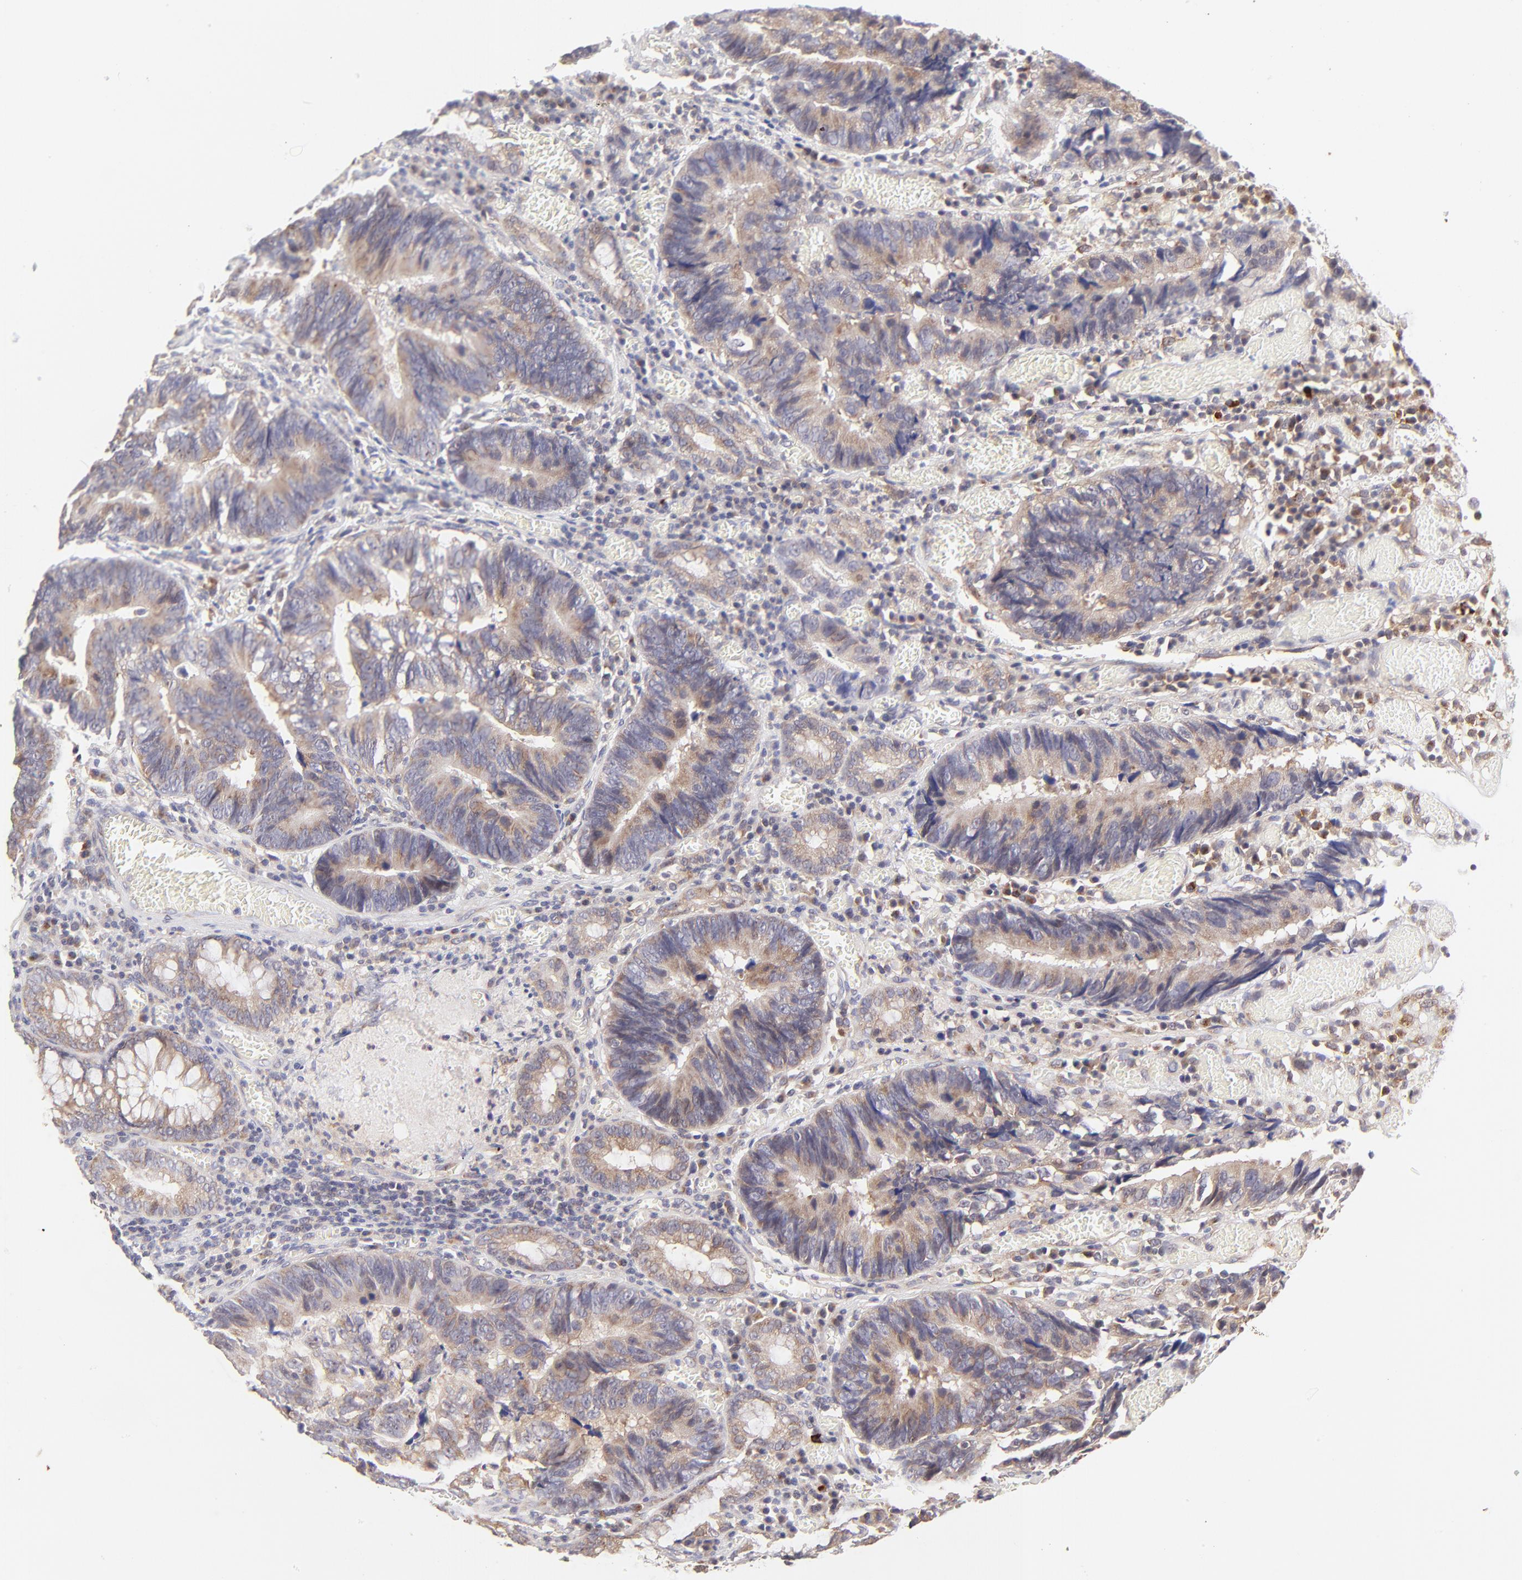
{"staining": {"intensity": "weak", "quantity": ">75%", "location": "cytoplasmic/membranous"}, "tissue": "colorectal cancer", "cell_type": "Tumor cells", "image_type": "cancer", "snomed": [{"axis": "morphology", "description": "Adenocarcinoma, NOS"}, {"axis": "topography", "description": "Rectum"}], "caption": "Immunohistochemical staining of adenocarcinoma (colorectal) shows low levels of weak cytoplasmic/membranous protein expression in approximately >75% of tumor cells. The protein is shown in brown color, while the nuclei are stained blue.", "gene": "TNRC6B", "patient": {"sex": "female", "age": 98}}